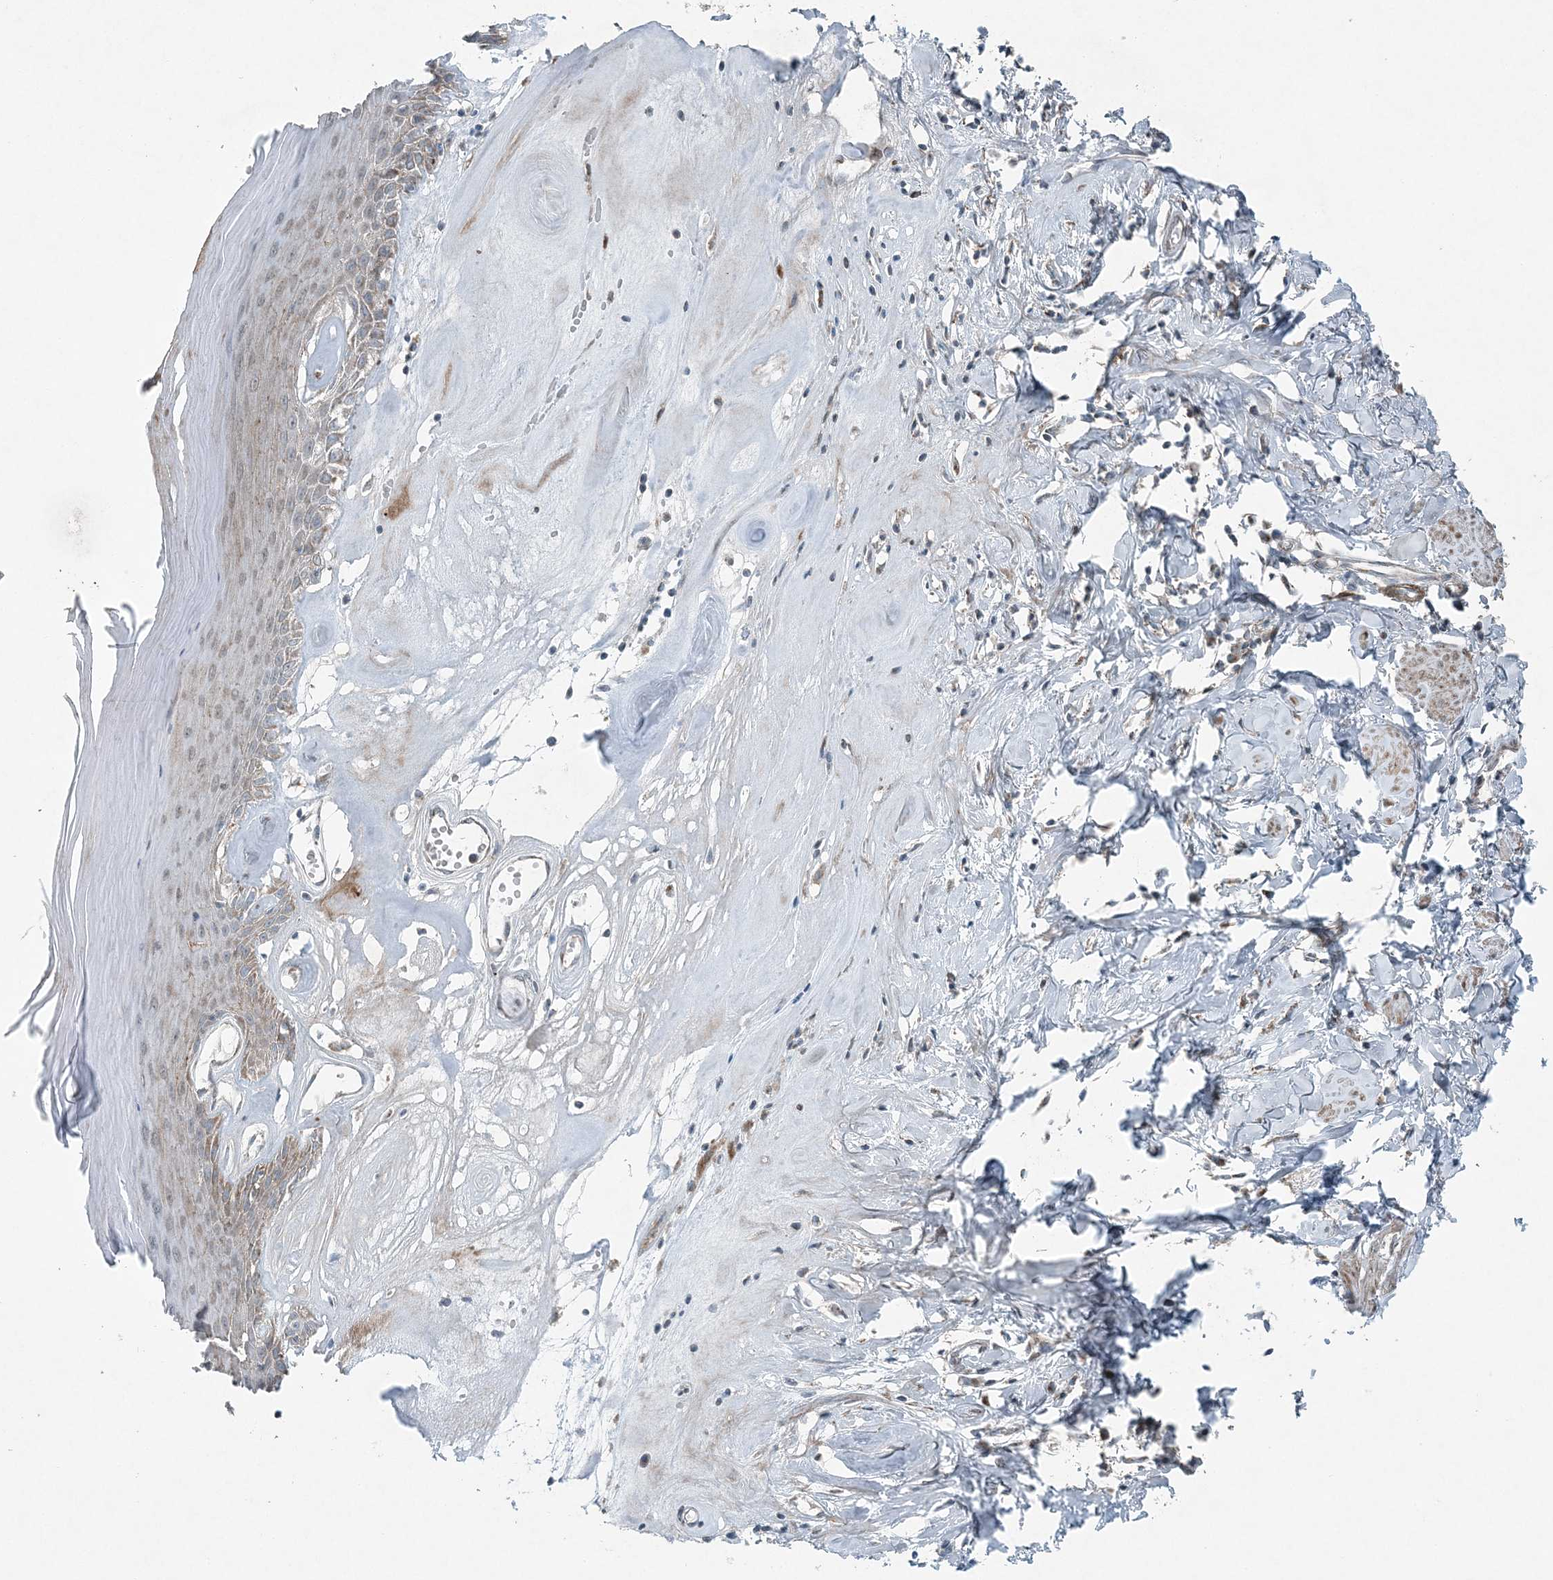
{"staining": {"intensity": "moderate", "quantity": "25%-75%", "location": "cytoplasmic/membranous"}, "tissue": "skin", "cell_type": "Epidermal cells", "image_type": "normal", "snomed": [{"axis": "morphology", "description": "Normal tissue, NOS"}, {"axis": "morphology", "description": "Inflammation, NOS"}, {"axis": "topography", "description": "Vulva"}], "caption": "Skin stained with DAB (3,3'-diaminobenzidine) immunohistochemistry displays medium levels of moderate cytoplasmic/membranous staining in about 25%-75% of epidermal cells. The staining was performed using DAB to visualize the protein expression in brown, while the nuclei were stained in blue with hematoxylin (Magnification: 20x).", "gene": "GCC2", "patient": {"sex": "female", "age": 84}}